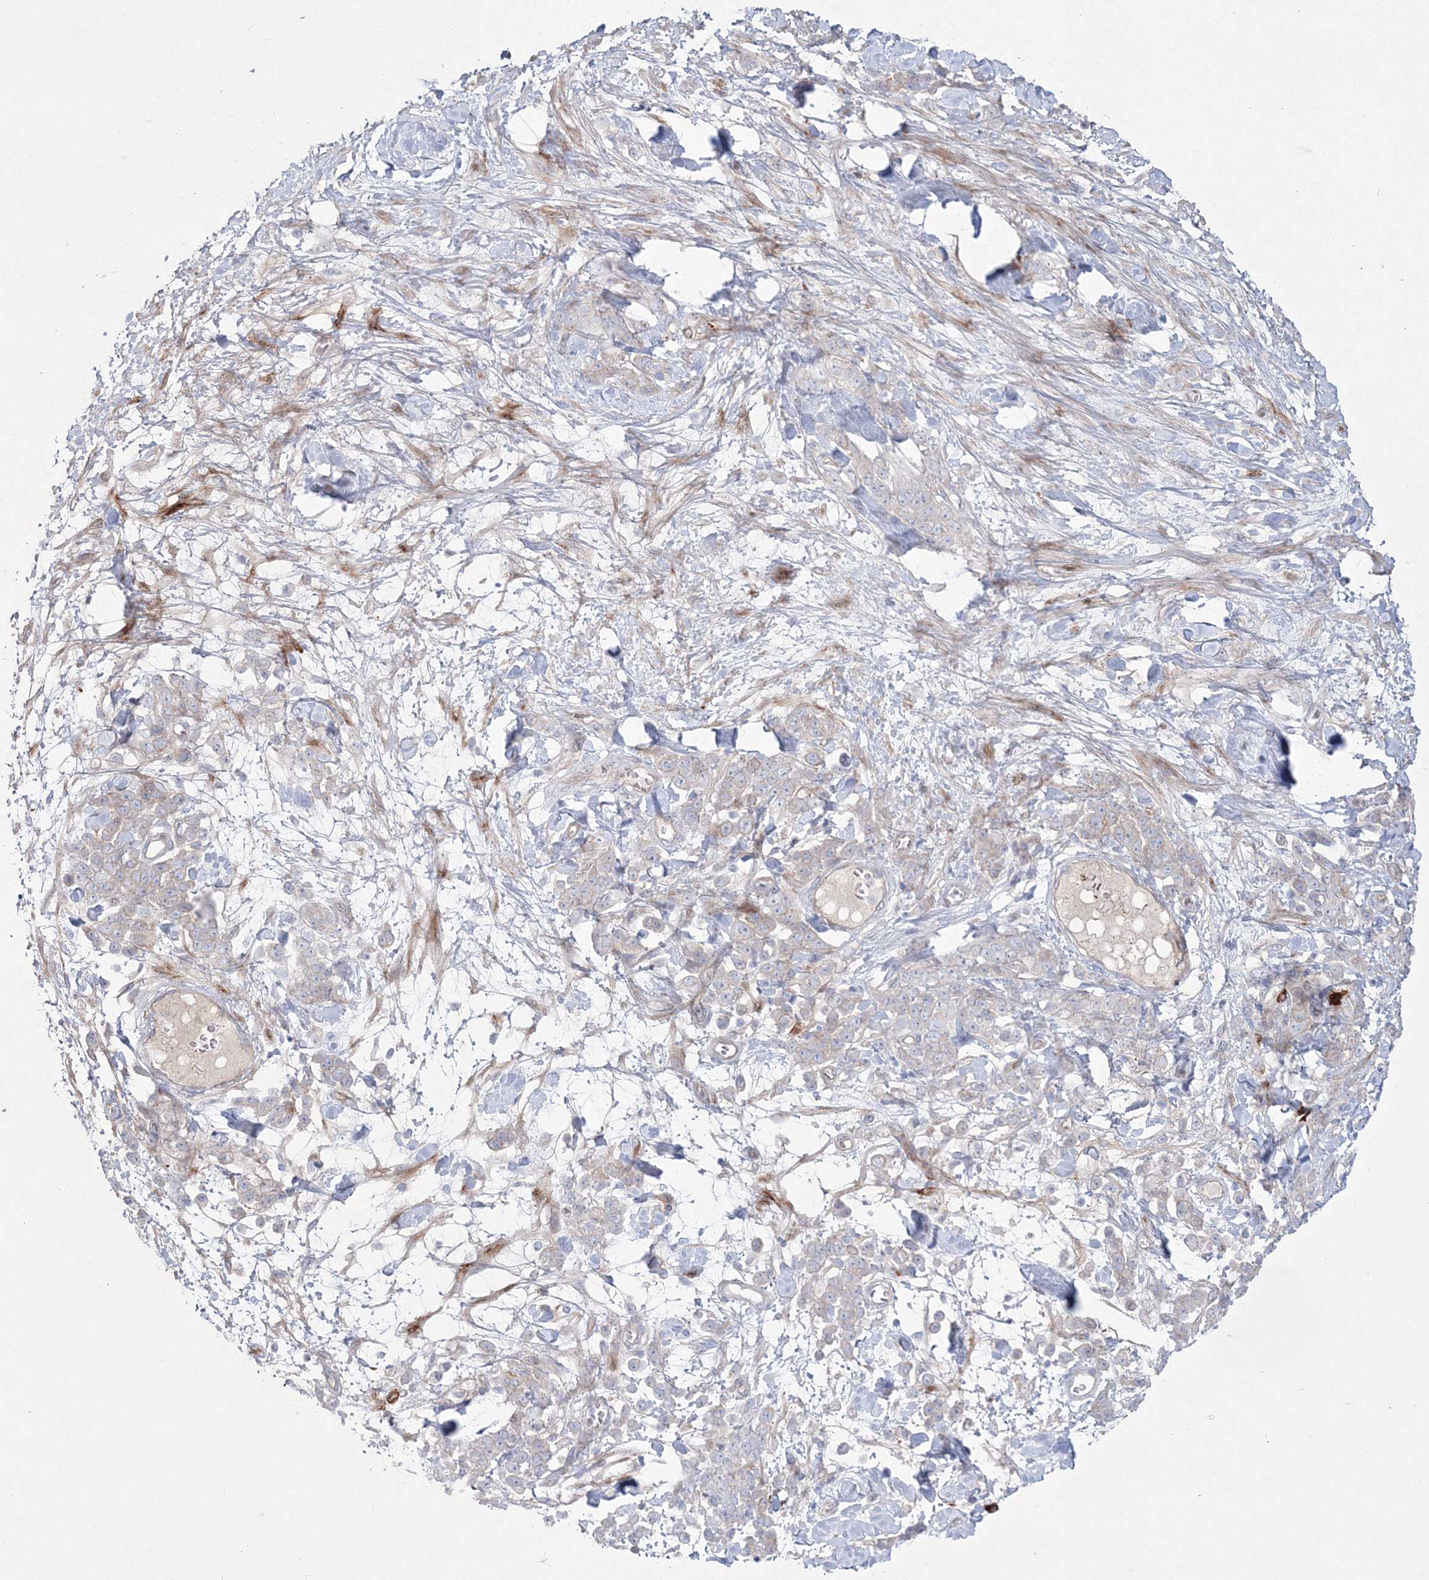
{"staining": {"intensity": "negative", "quantity": "none", "location": "none"}, "tissue": "stomach cancer", "cell_type": "Tumor cells", "image_type": "cancer", "snomed": [{"axis": "morphology", "description": "Normal tissue, NOS"}, {"axis": "morphology", "description": "Adenocarcinoma, NOS"}, {"axis": "topography", "description": "Stomach"}], "caption": "IHC histopathology image of neoplastic tissue: stomach cancer stained with DAB (3,3'-diaminobenzidine) reveals no significant protein positivity in tumor cells.", "gene": "HYAL2", "patient": {"sex": "male", "age": 82}}